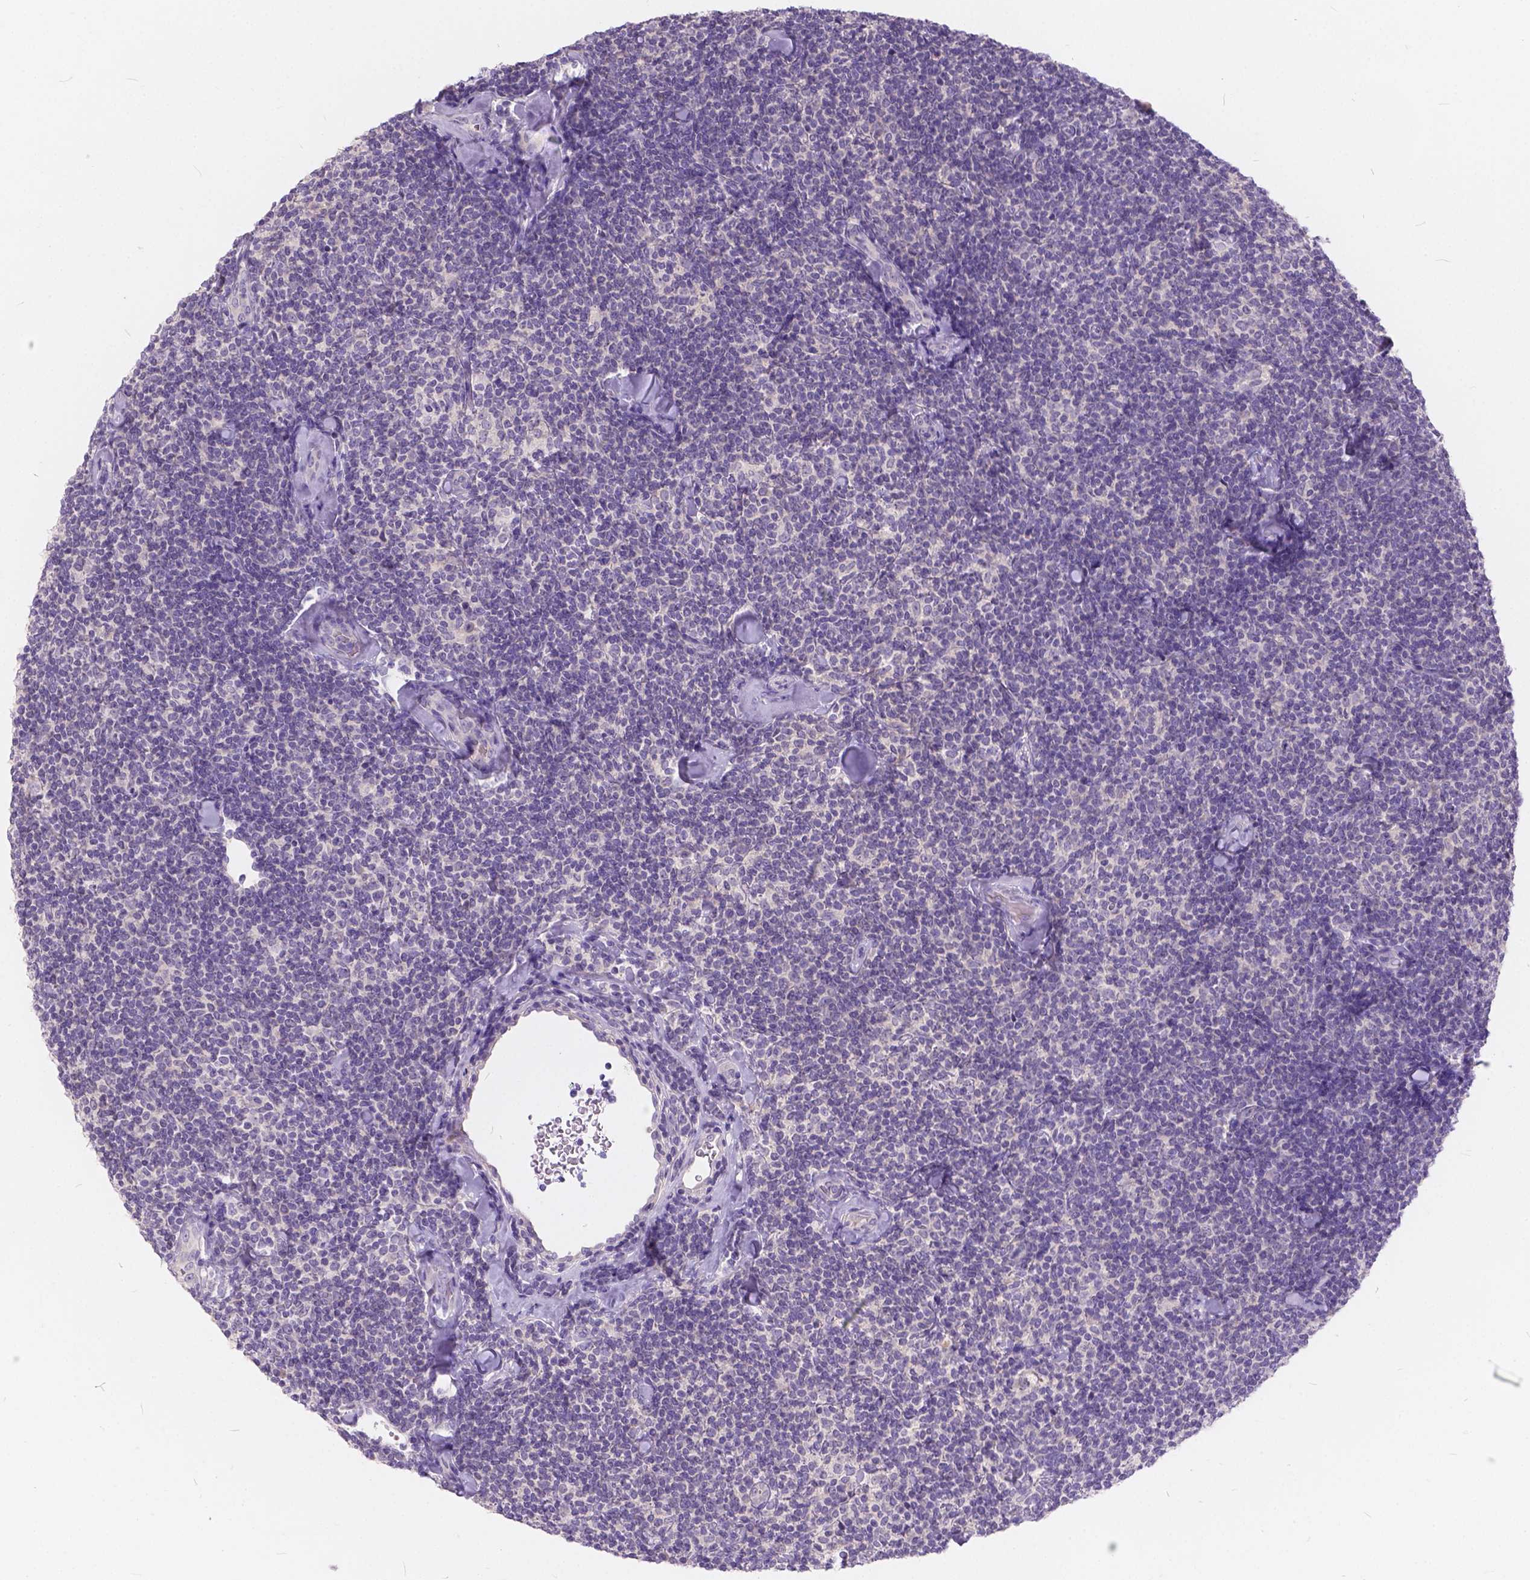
{"staining": {"intensity": "negative", "quantity": "none", "location": "none"}, "tissue": "lymphoma", "cell_type": "Tumor cells", "image_type": "cancer", "snomed": [{"axis": "morphology", "description": "Malignant lymphoma, non-Hodgkin's type, Low grade"}, {"axis": "topography", "description": "Lymph node"}], "caption": "Immunohistochemical staining of lymphoma exhibits no significant positivity in tumor cells.", "gene": "PEX11G", "patient": {"sex": "female", "age": 56}}